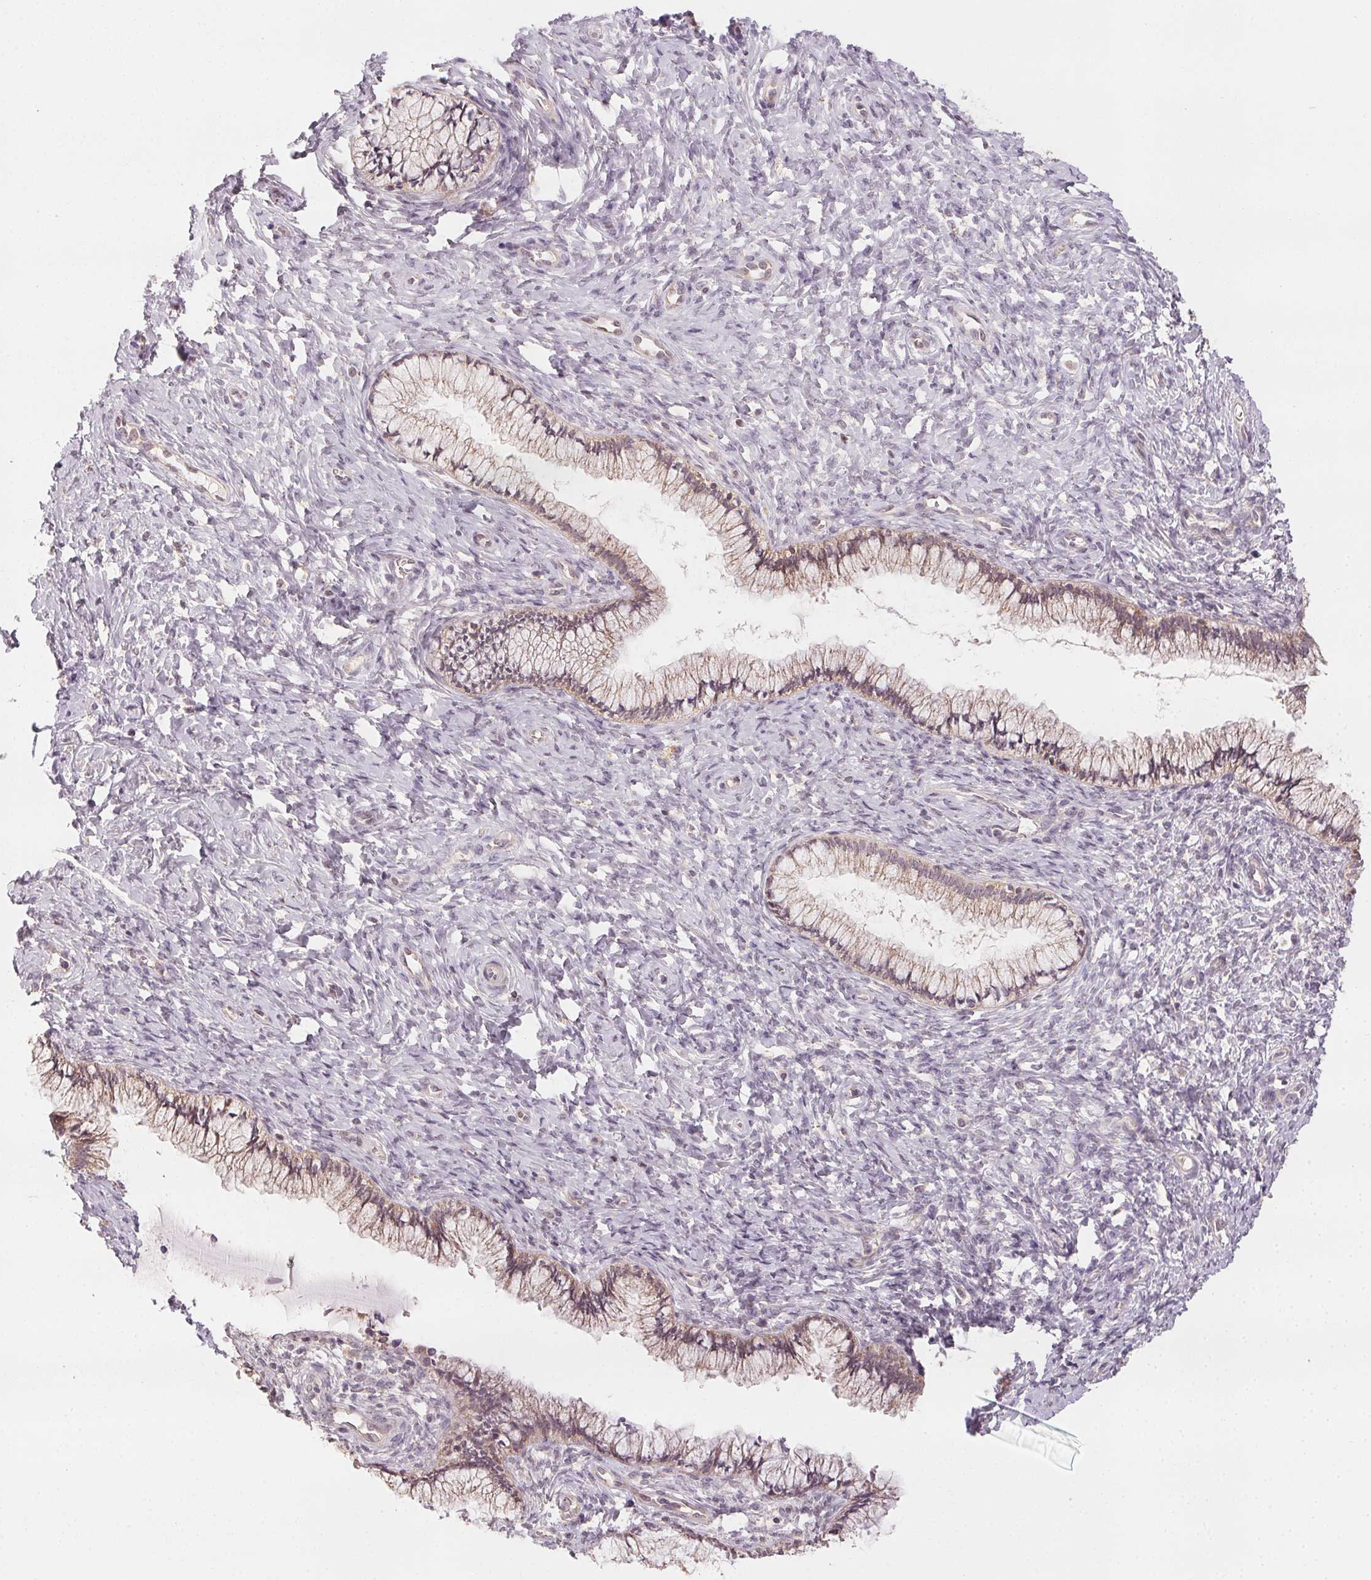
{"staining": {"intensity": "weak", "quantity": "<25%", "location": "cytoplasmic/membranous"}, "tissue": "cervix", "cell_type": "Glandular cells", "image_type": "normal", "snomed": [{"axis": "morphology", "description": "Normal tissue, NOS"}, {"axis": "topography", "description": "Cervix"}], "caption": "High magnification brightfield microscopy of benign cervix stained with DAB (3,3'-diaminobenzidine) (brown) and counterstained with hematoxylin (blue): glandular cells show no significant positivity. Brightfield microscopy of IHC stained with DAB (3,3'-diaminobenzidine) (brown) and hematoxylin (blue), captured at high magnification.", "gene": "NCOA4", "patient": {"sex": "female", "age": 37}}